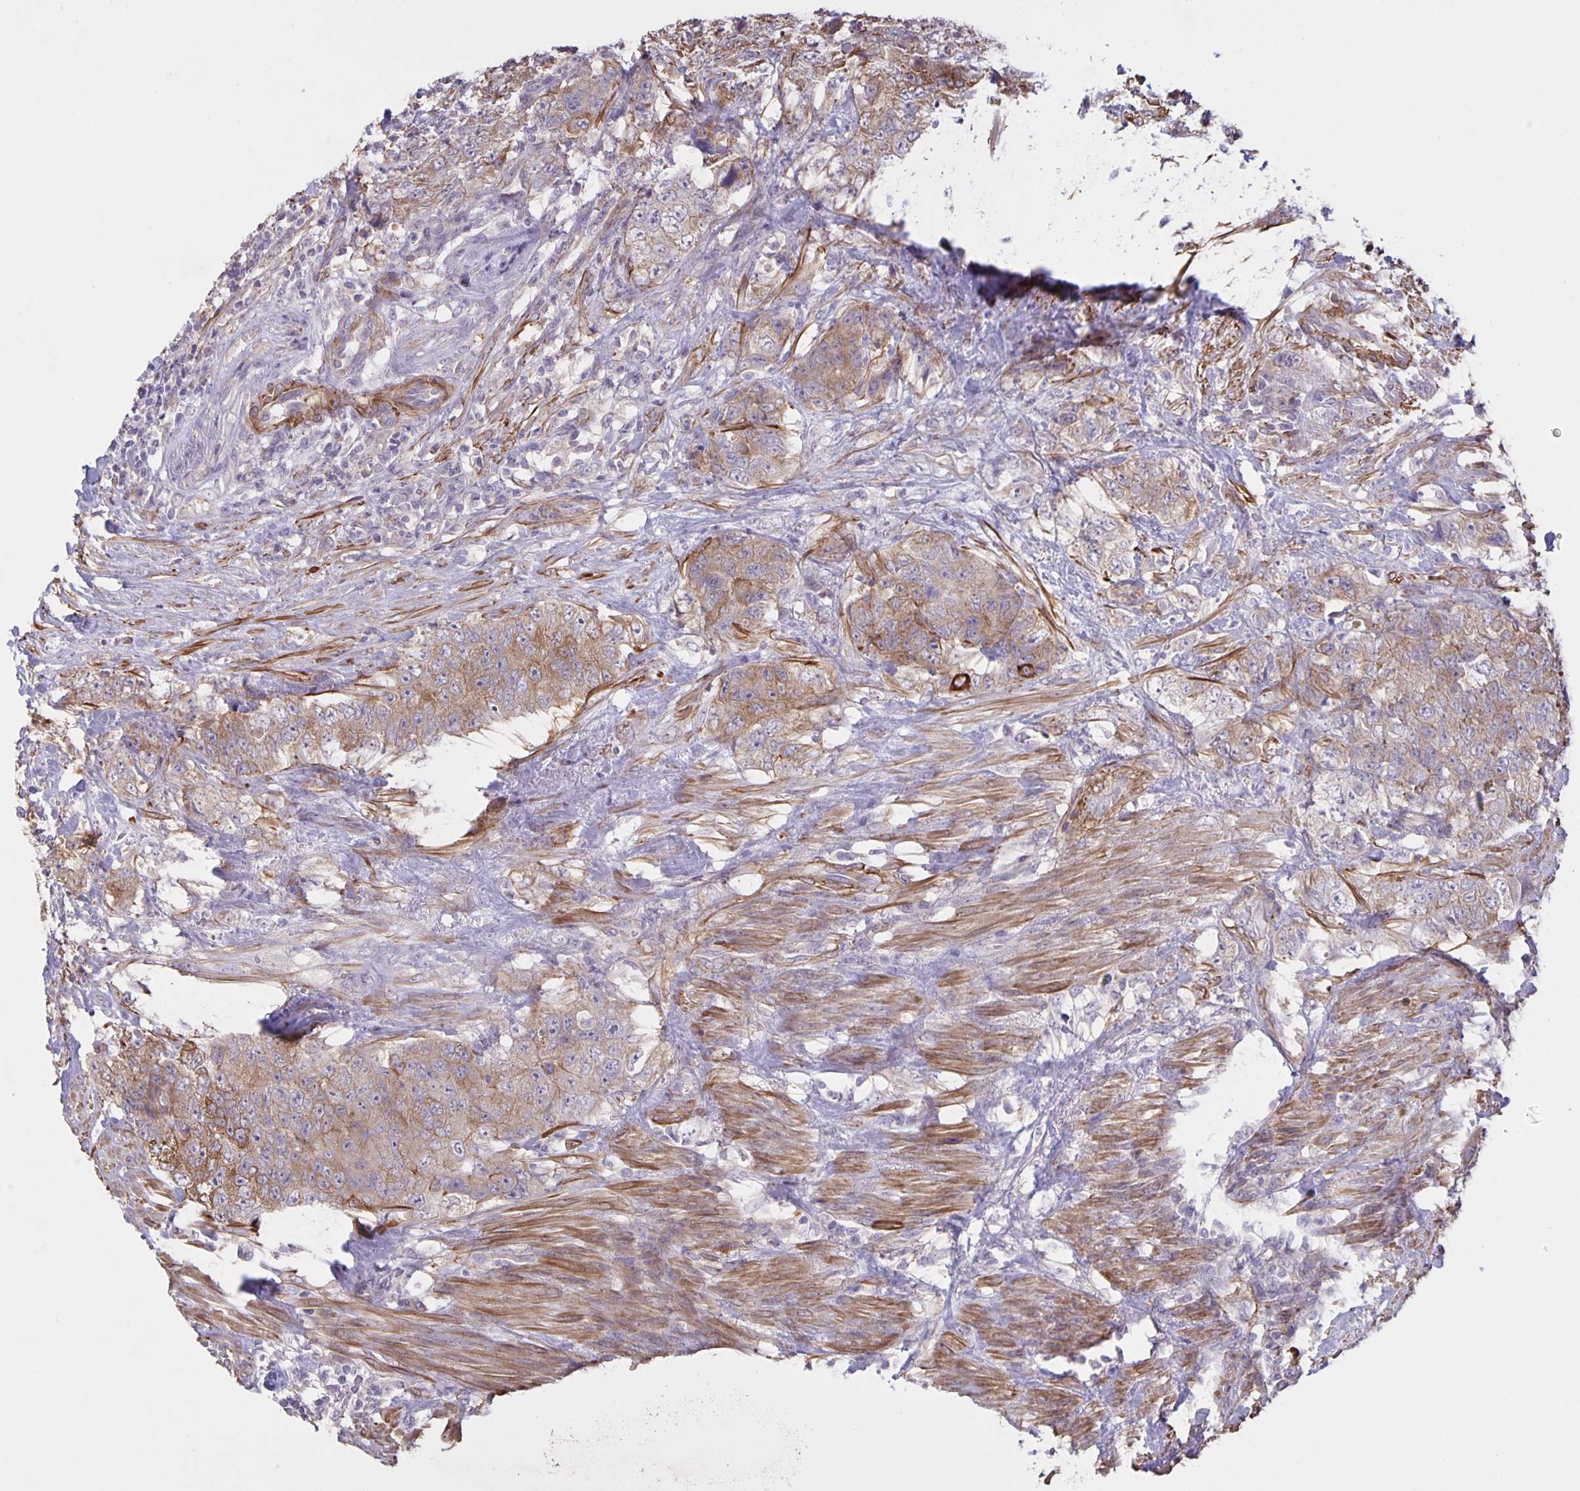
{"staining": {"intensity": "moderate", "quantity": ">75%", "location": "cytoplasmic/membranous"}, "tissue": "urothelial cancer", "cell_type": "Tumor cells", "image_type": "cancer", "snomed": [{"axis": "morphology", "description": "Urothelial carcinoma, High grade"}, {"axis": "topography", "description": "Urinary bladder"}], "caption": "This is a micrograph of immunohistochemistry (IHC) staining of urothelial cancer, which shows moderate staining in the cytoplasmic/membranous of tumor cells.", "gene": "SRCIN1", "patient": {"sex": "female", "age": 78}}